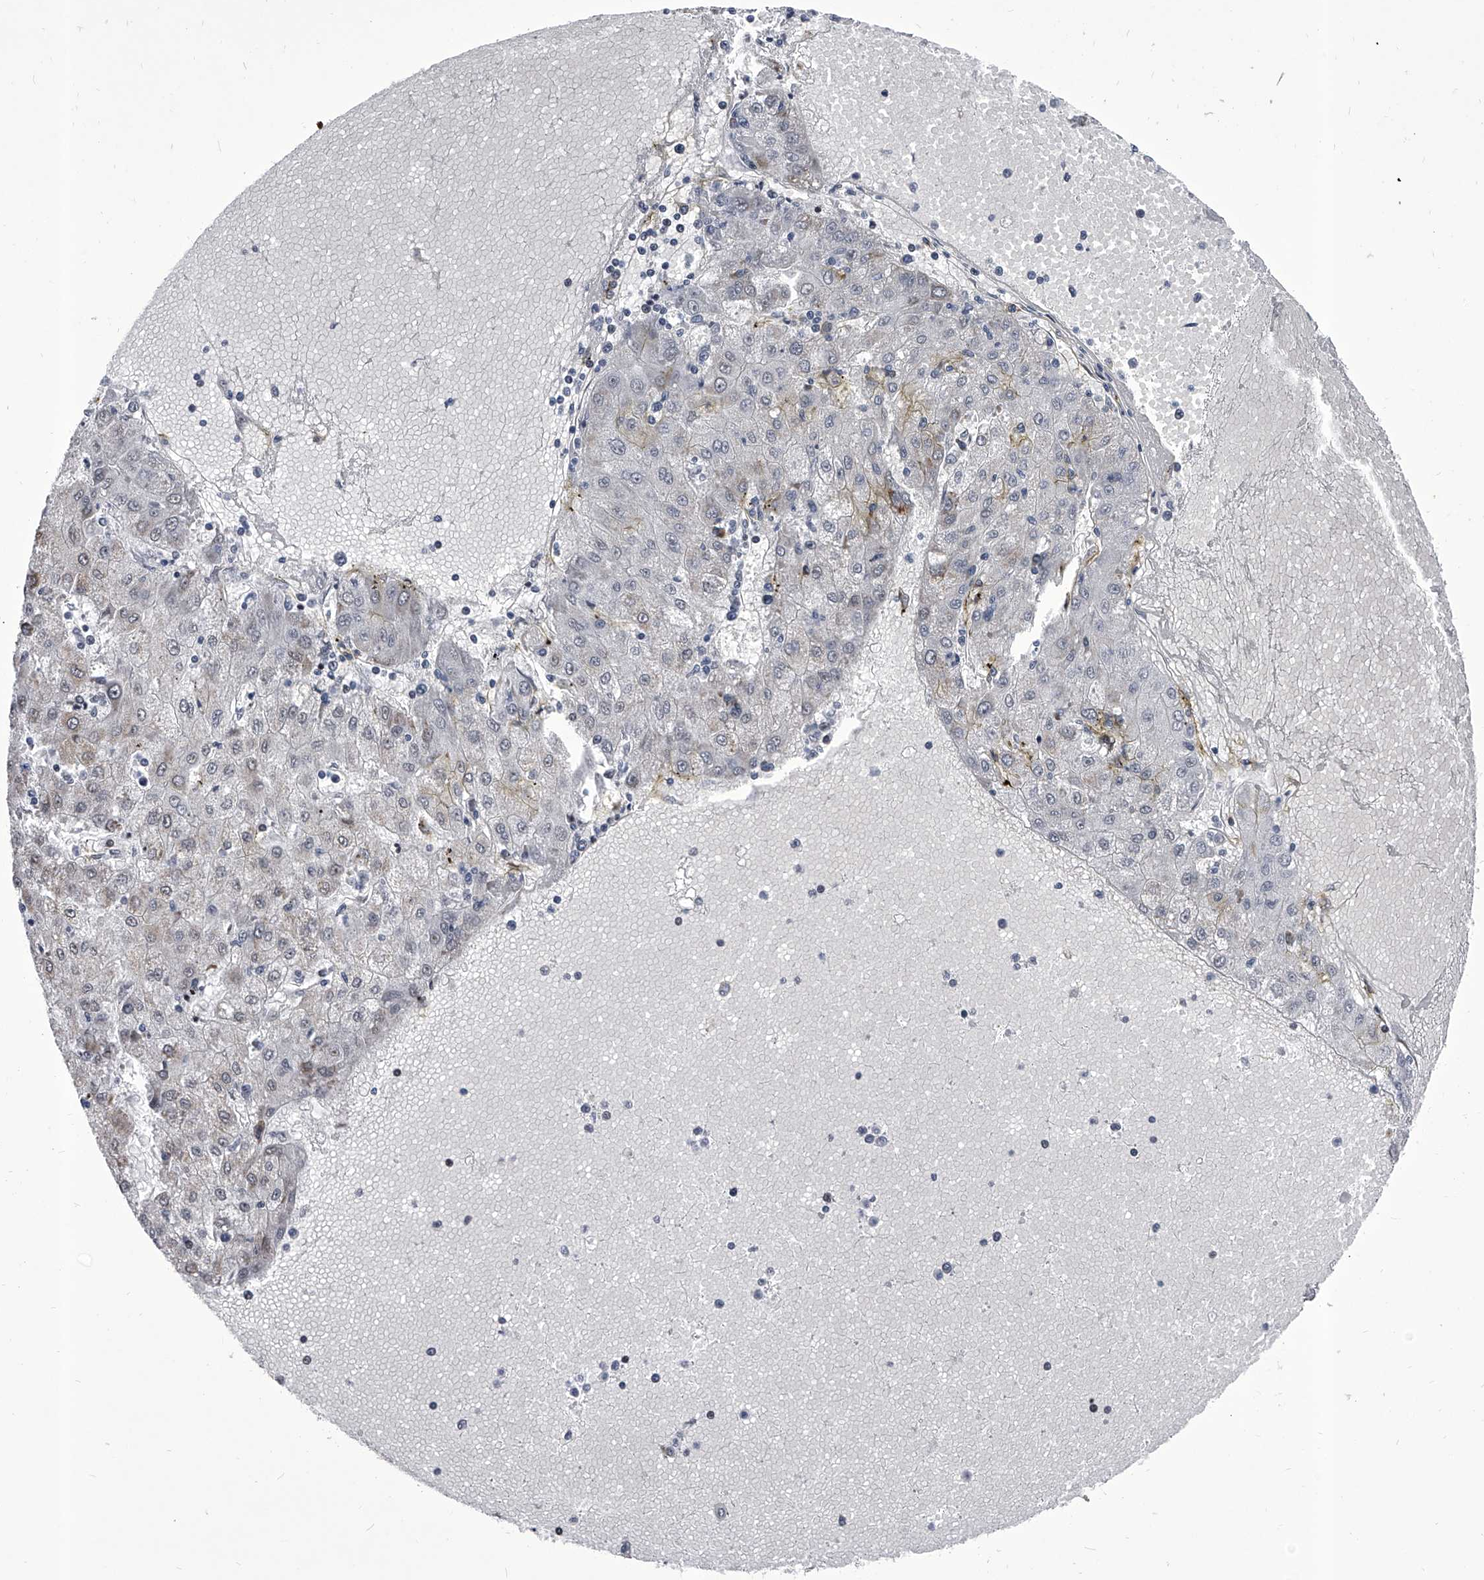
{"staining": {"intensity": "weak", "quantity": "<25%", "location": "cytoplasmic/membranous,nuclear"}, "tissue": "liver cancer", "cell_type": "Tumor cells", "image_type": "cancer", "snomed": [{"axis": "morphology", "description": "Carcinoma, Hepatocellular, NOS"}, {"axis": "topography", "description": "Liver"}], "caption": "Tumor cells show no significant expression in hepatocellular carcinoma (liver). (DAB IHC, high magnification).", "gene": "CMTR1", "patient": {"sex": "male", "age": 72}}